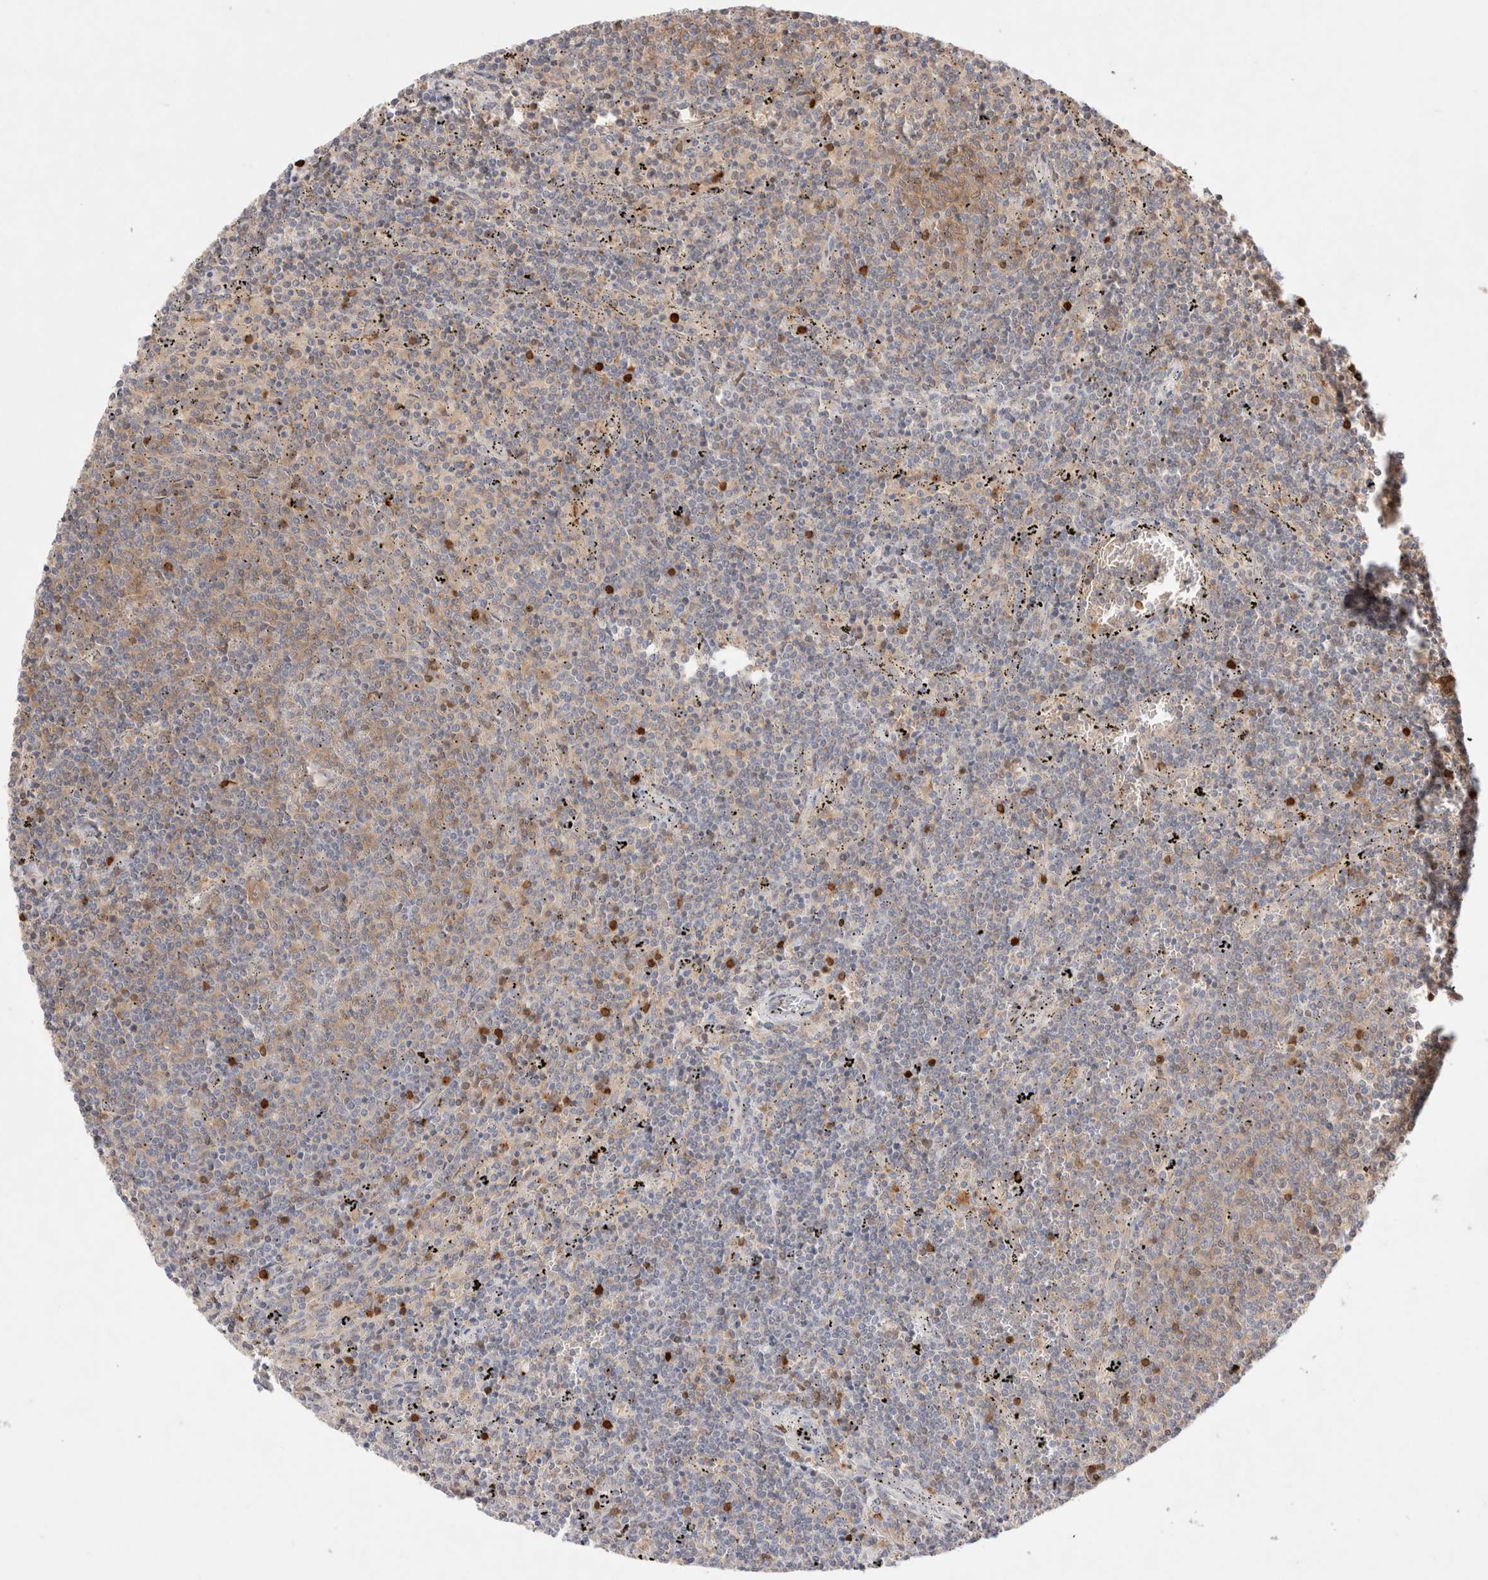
{"staining": {"intensity": "weak", "quantity": "<25%", "location": "cytoplasmic/membranous"}, "tissue": "lymphoma", "cell_type": "Tumor cells", "image_type": "cancer", "snomed": [{"axis": "morphology", "description": "Malignant lymphoma, non-Hodgkin's type, Low grade"}, {"axis": "topography", "description": "Spleen"}], "caption": "Tumor cells are negative for brown protein staining in lymphoma. Brightfield microscopy of IHC stained with DAB (3,3'-diaminobenzidine) (brown) and hematoxylin (blue), captured at high magnification.", "gene": "STARD10", "patient": {"sex": "female", "age": 50}}